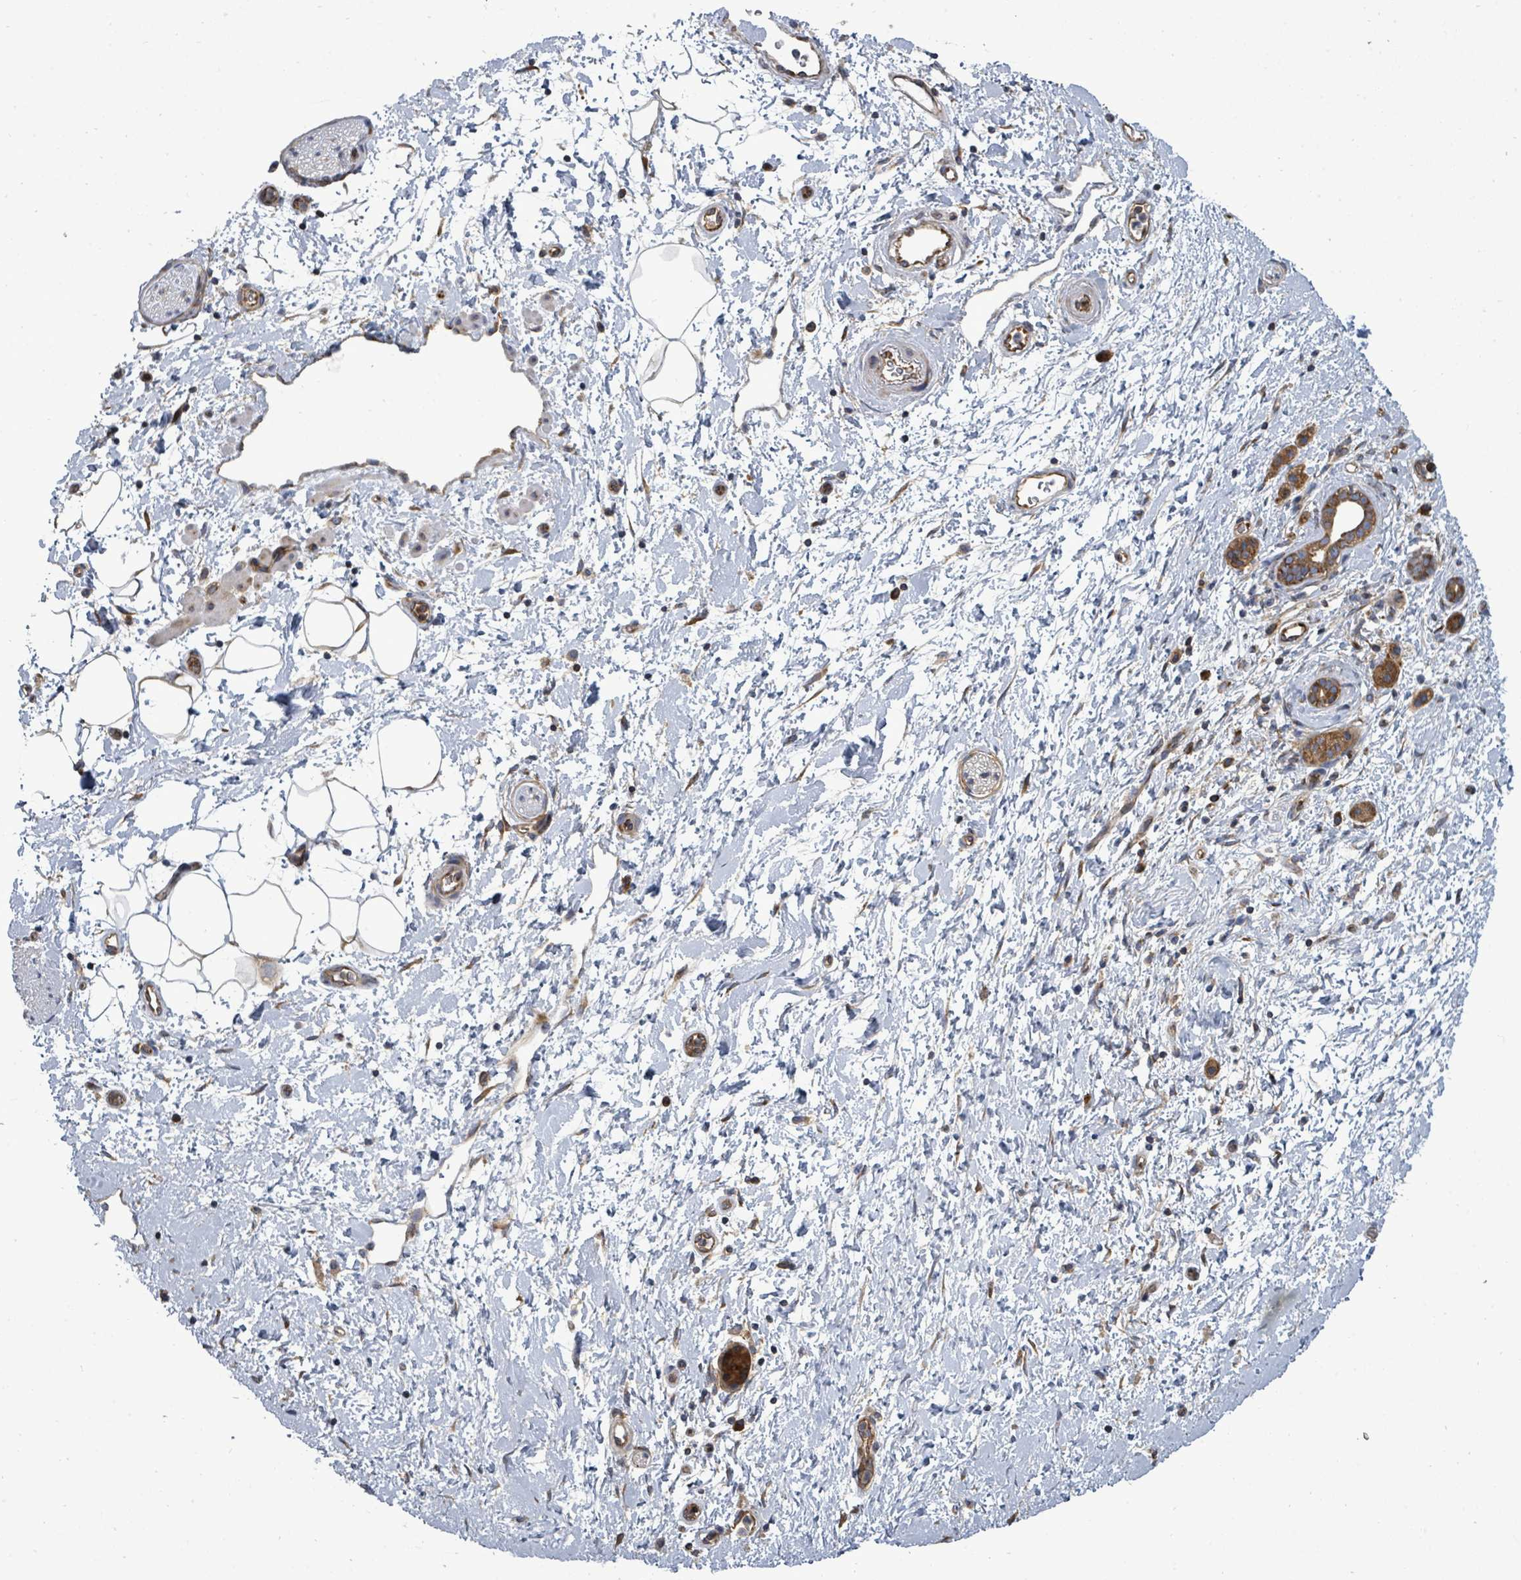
{"staining": {"intensity": "negative", "quantity": "none", "location": "none"}, "tissue": "adipose tissue", "cell_type": "Adipocytes", "image_type": "normal", "snomed": [{"axis": "morphology", "description": "Normal tissue, NOS"}, {"axis": "morphology", "description": "Adenocarcinoma, NOS"}, {"axis": "topography", "description": "Pancreas"}, {"axis": "topography", "description": "Peripheral nerve tissue"}], "caption": "DAB (3,3'-diaminobenzidine) immunohistochemical staining of normal human adipose tissue reveals no significant expression in adipocytes.", "gene": "EIF3CL", "patient": {"sex": "female", "age": 77}}